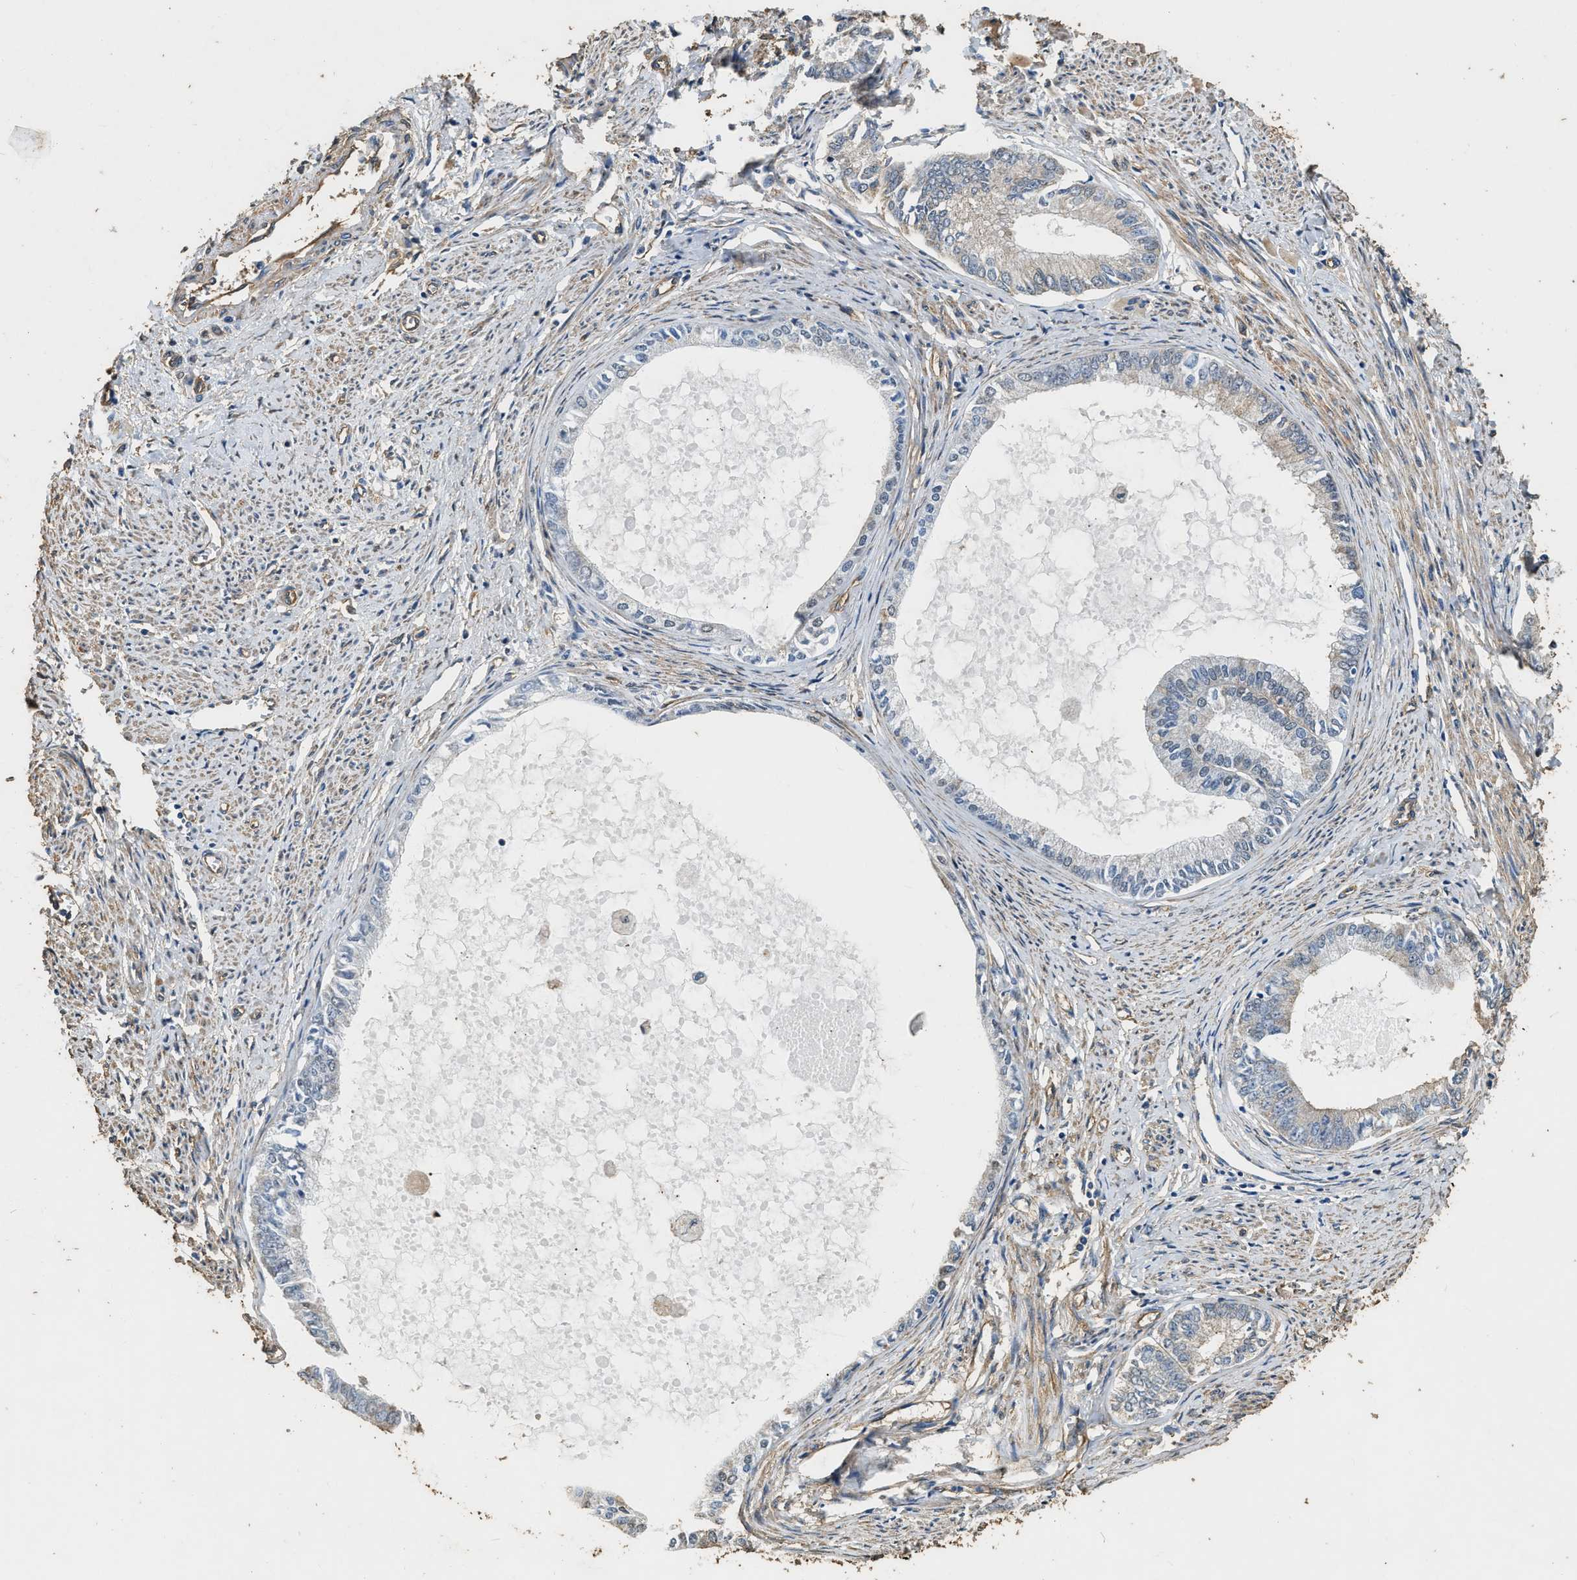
{"staining": {"intensity": "negative", "quantity": "none", "location": "none"}, "tissue": "endometrial cancer", "cell_type": "Tumor cells", "image_type": "cancer", "snomed": [{"axis": "morphology", "description": "Adenocarcinoma, NOS"}, {"axis": "topography", "description": "Endometrium"}], "caption": "Protein analysis of endometrial adenocarcinoma reveals no significant positivity in tumor cells.", "gene": "MIB1", "patient": {"sex": "female", "age": 86}}